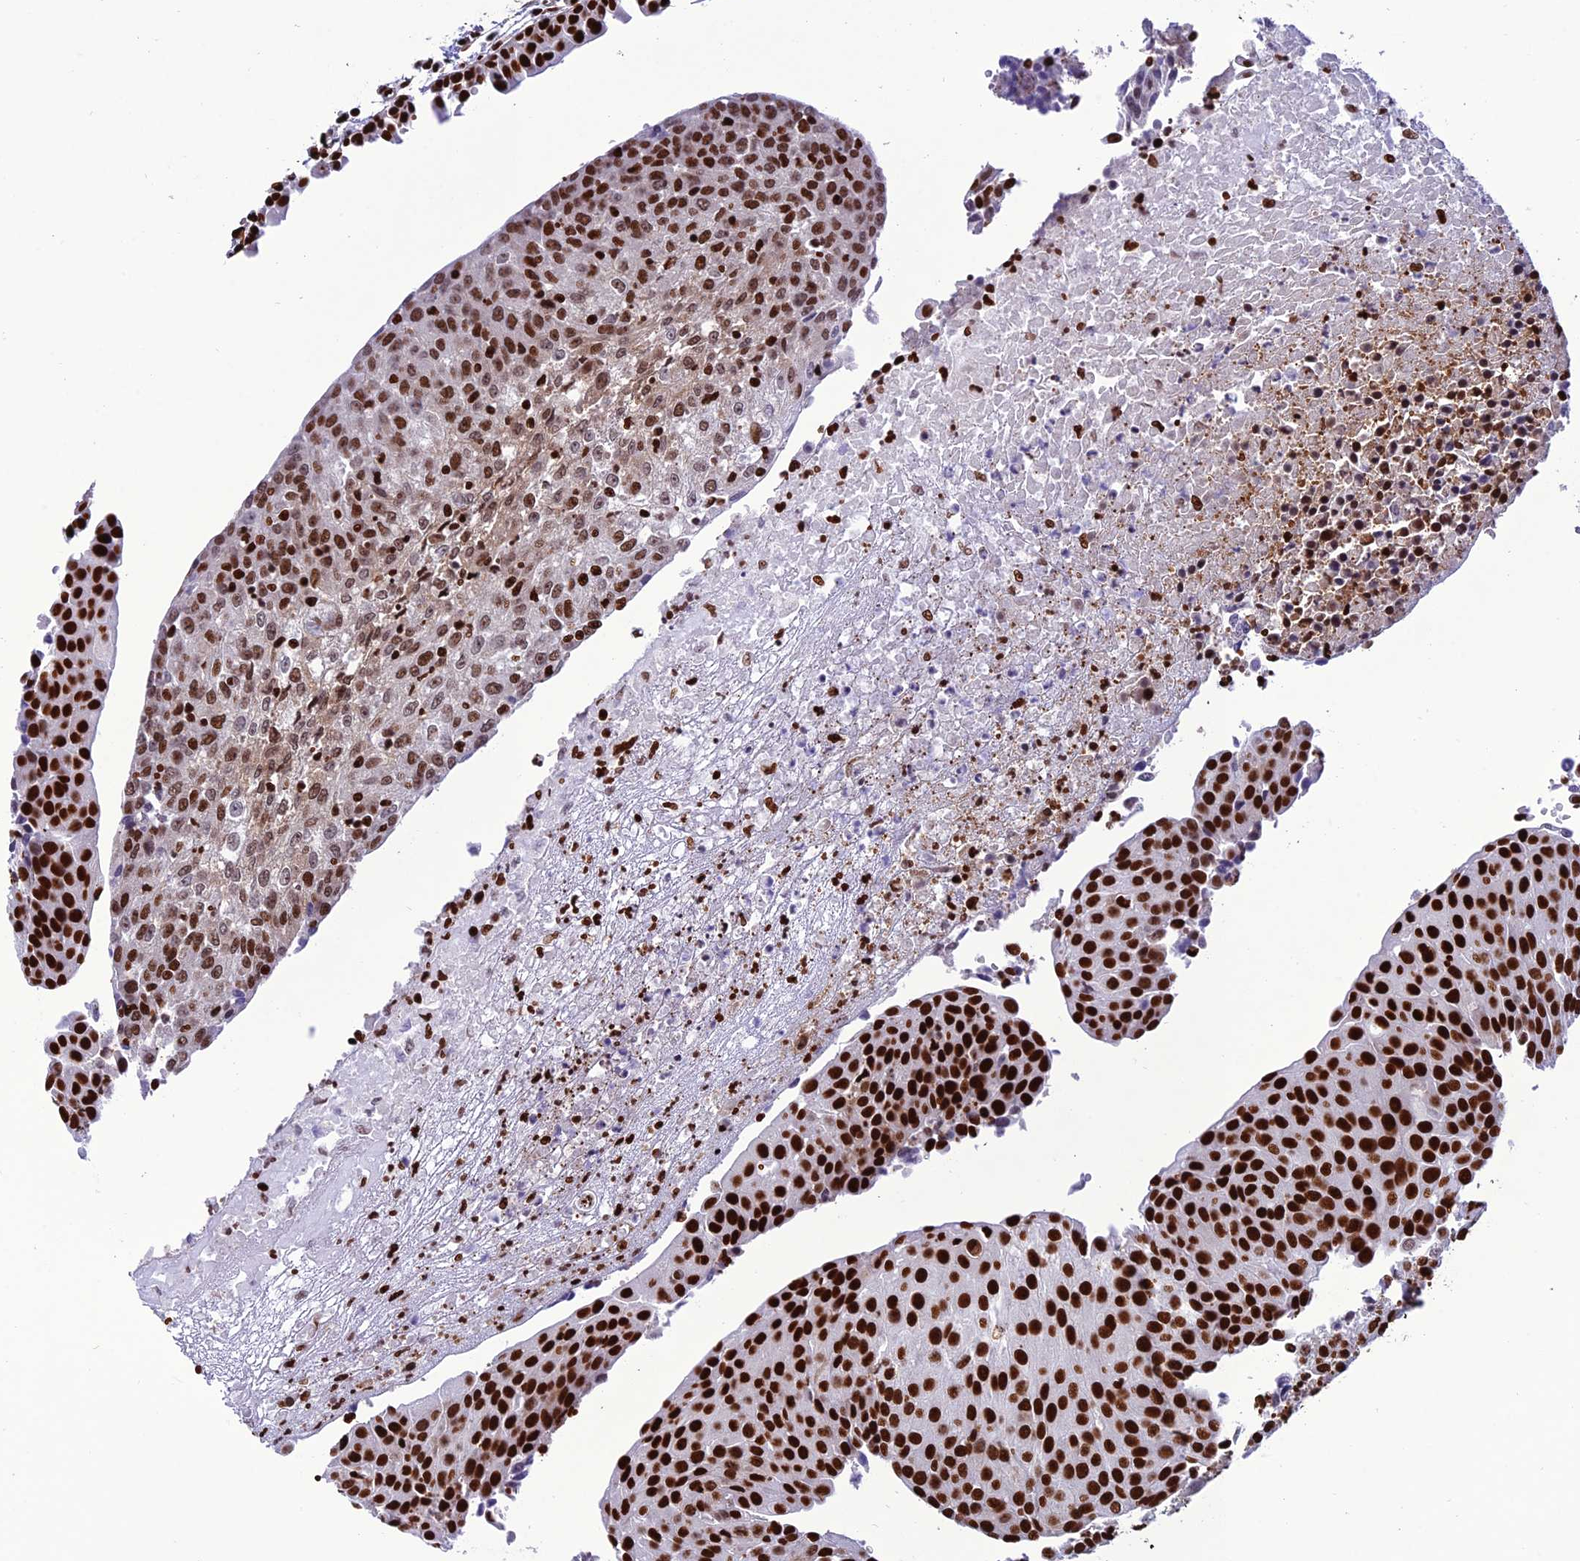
{"staining": {"intensity": "strong", "quantity": ">75%", "location": "nuclear"}, "tissue": "urothelial cancer", "cell_type": "Tumor cells", "image_type": "cancer", "snomed": [{"axis": "morphology", "description": "Urothelial carcinoma, High grade"}, {"axis": "topography", "description": "Urinary bladder"}], "caption": "Brown immunohistochemical staining in human high-grade urothelial carcinoma reveals strong nuclear staining in about >75% of tumor cells.", "gene": "INO80E", "patient": {"sex": "female", "age": 85}}